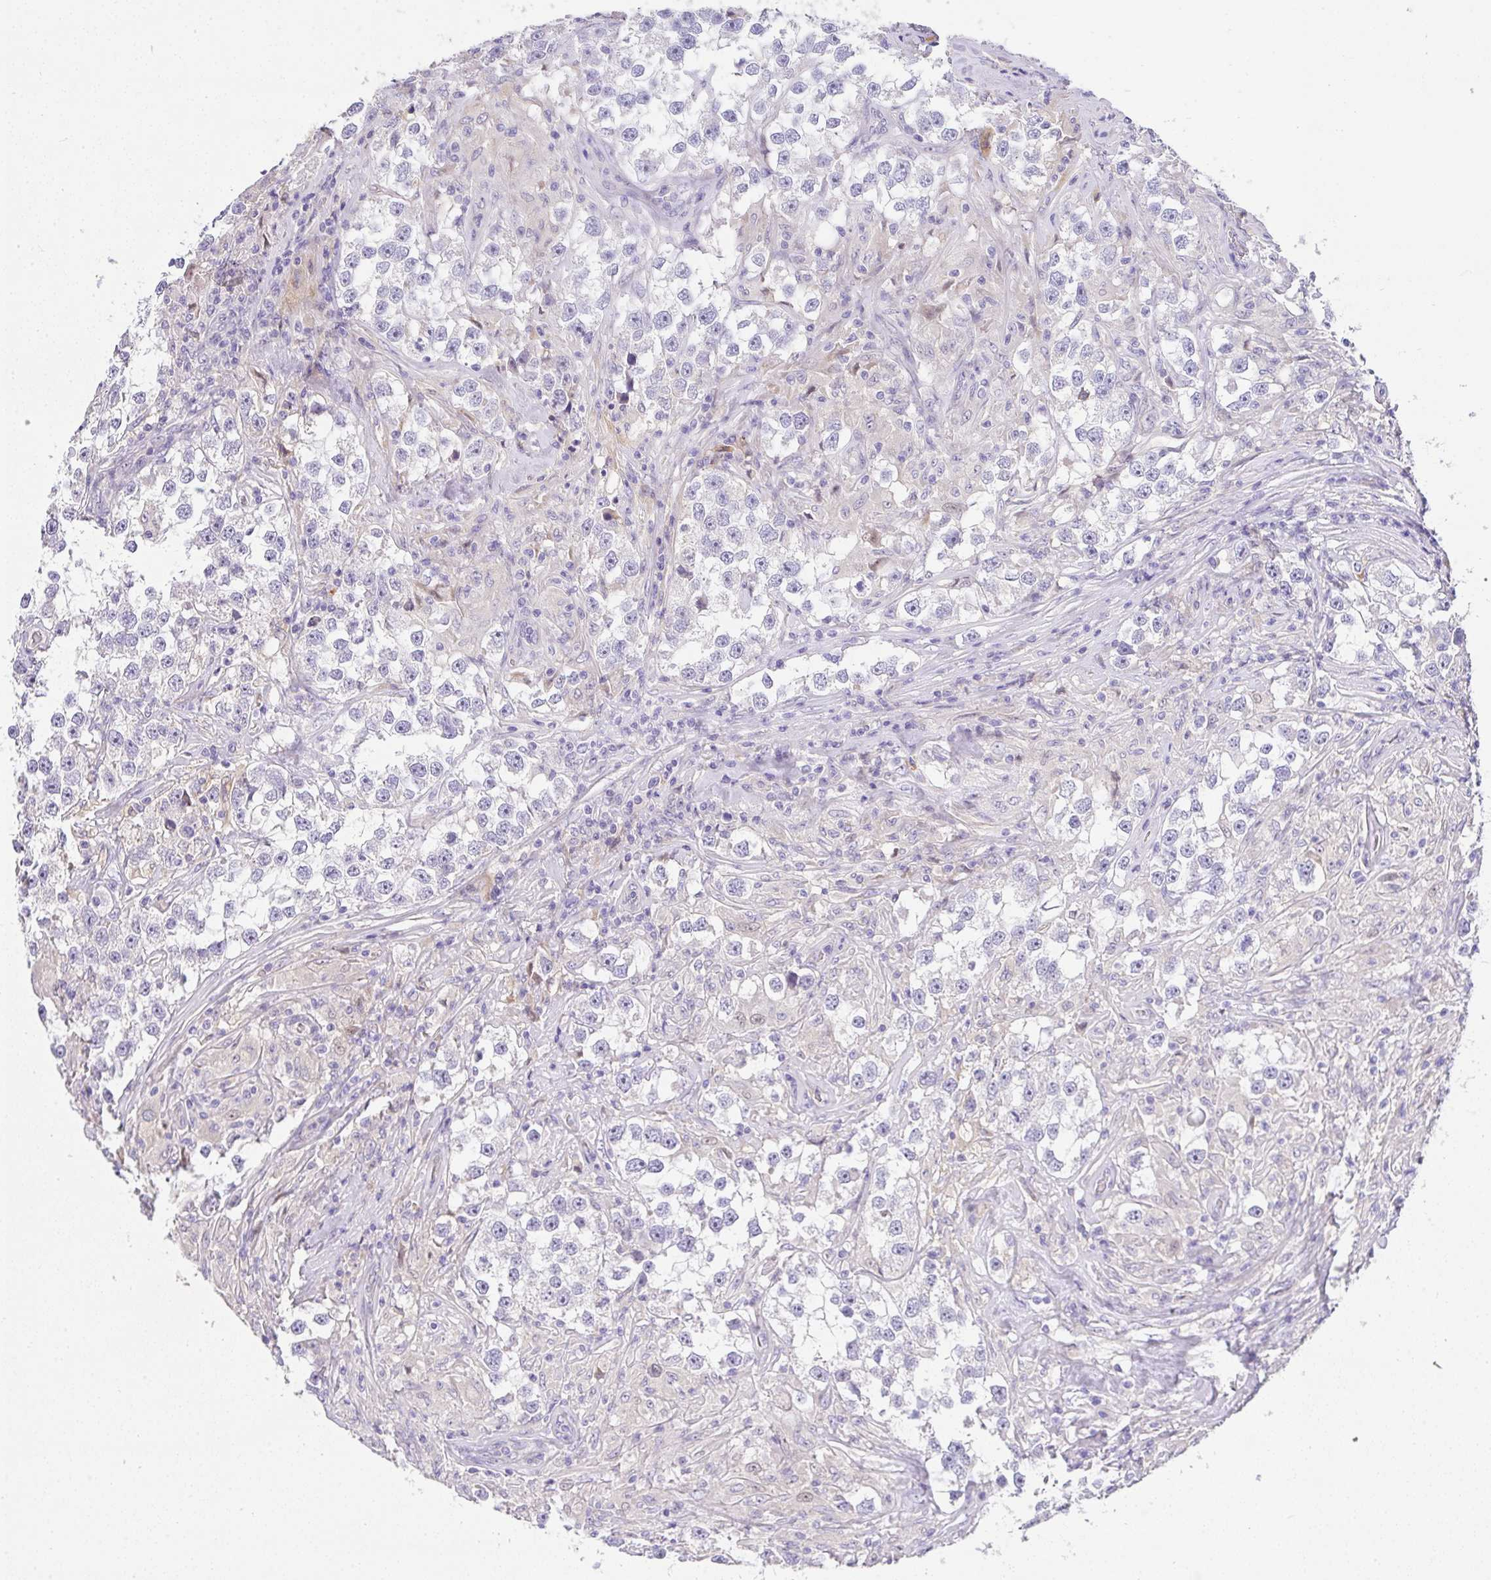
{"staining": {"intensity": "negative", "quantity": "none", "location": "none"}, "tissue": "testis cancer", "cell_type": "Tumor cells", "image_type": "cancer", "snomed": [{"axis": "morphology", "description": "Seminoma, NOS"}, {"axis": "topography", "description": "Testis"}], "caption": "A photomicrograph of human testis seminoma is negative for staining in tumor cells.", "gene": "EPN3", "patient": {"sex": "male", "age": 46}}